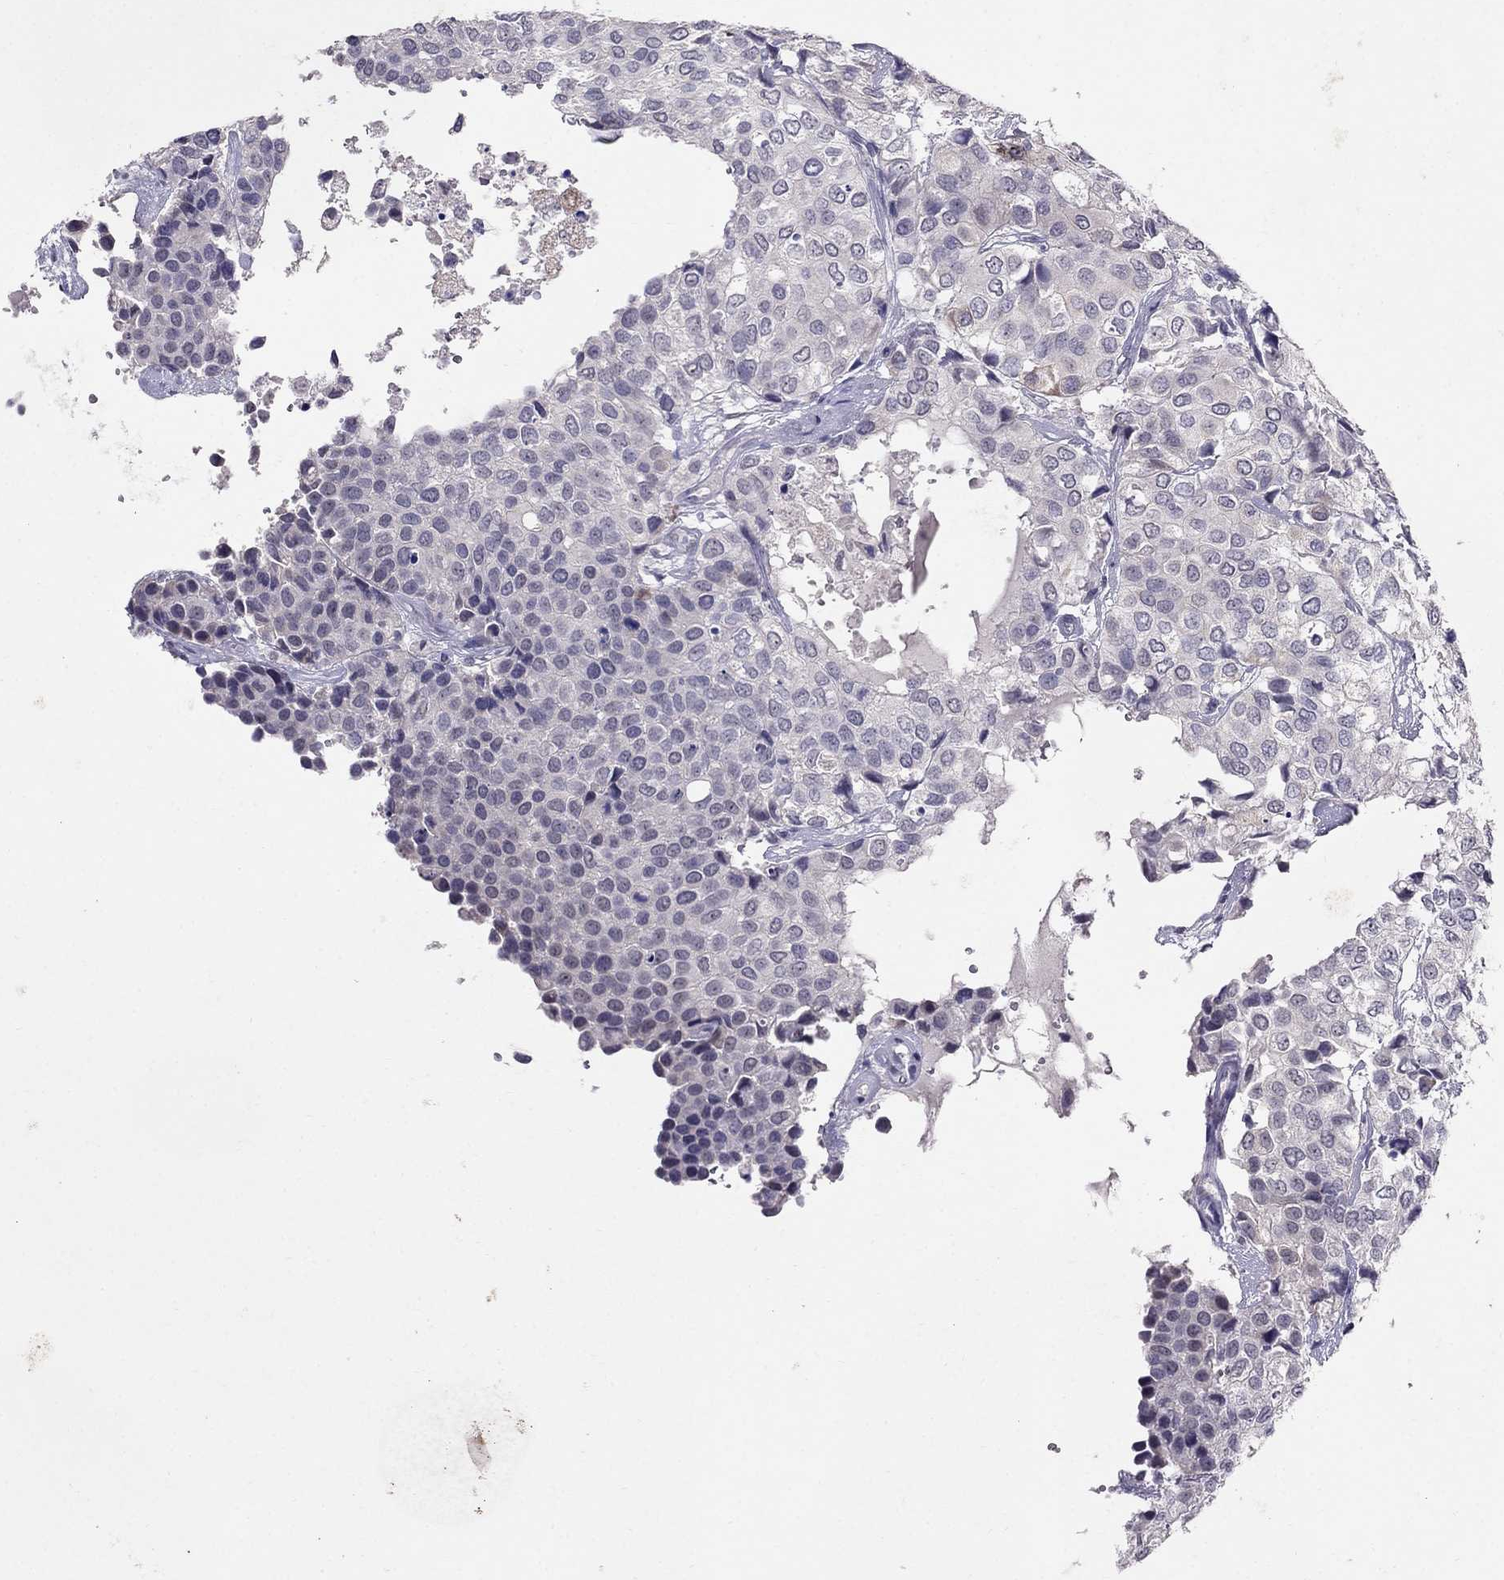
{"staining": {"intensity": "negative", "quantity": "none", "location": "none"}, "tissue": "urothelial cancer", "cell_type": "Tumor cells", "image_type": "cancer", "snomed": [{"axis": "morphology", "description": "Urothelial carcinoma, High grade"}, {"axis": "topography", "description": "Urinary bladder"}], "caption": "Histopathology image shows no significant protein staining in tumor cells of high-grade urothelial carcinoma.", "gene": "MYO3B", "patient": {"sex": "male", "age": 73}}